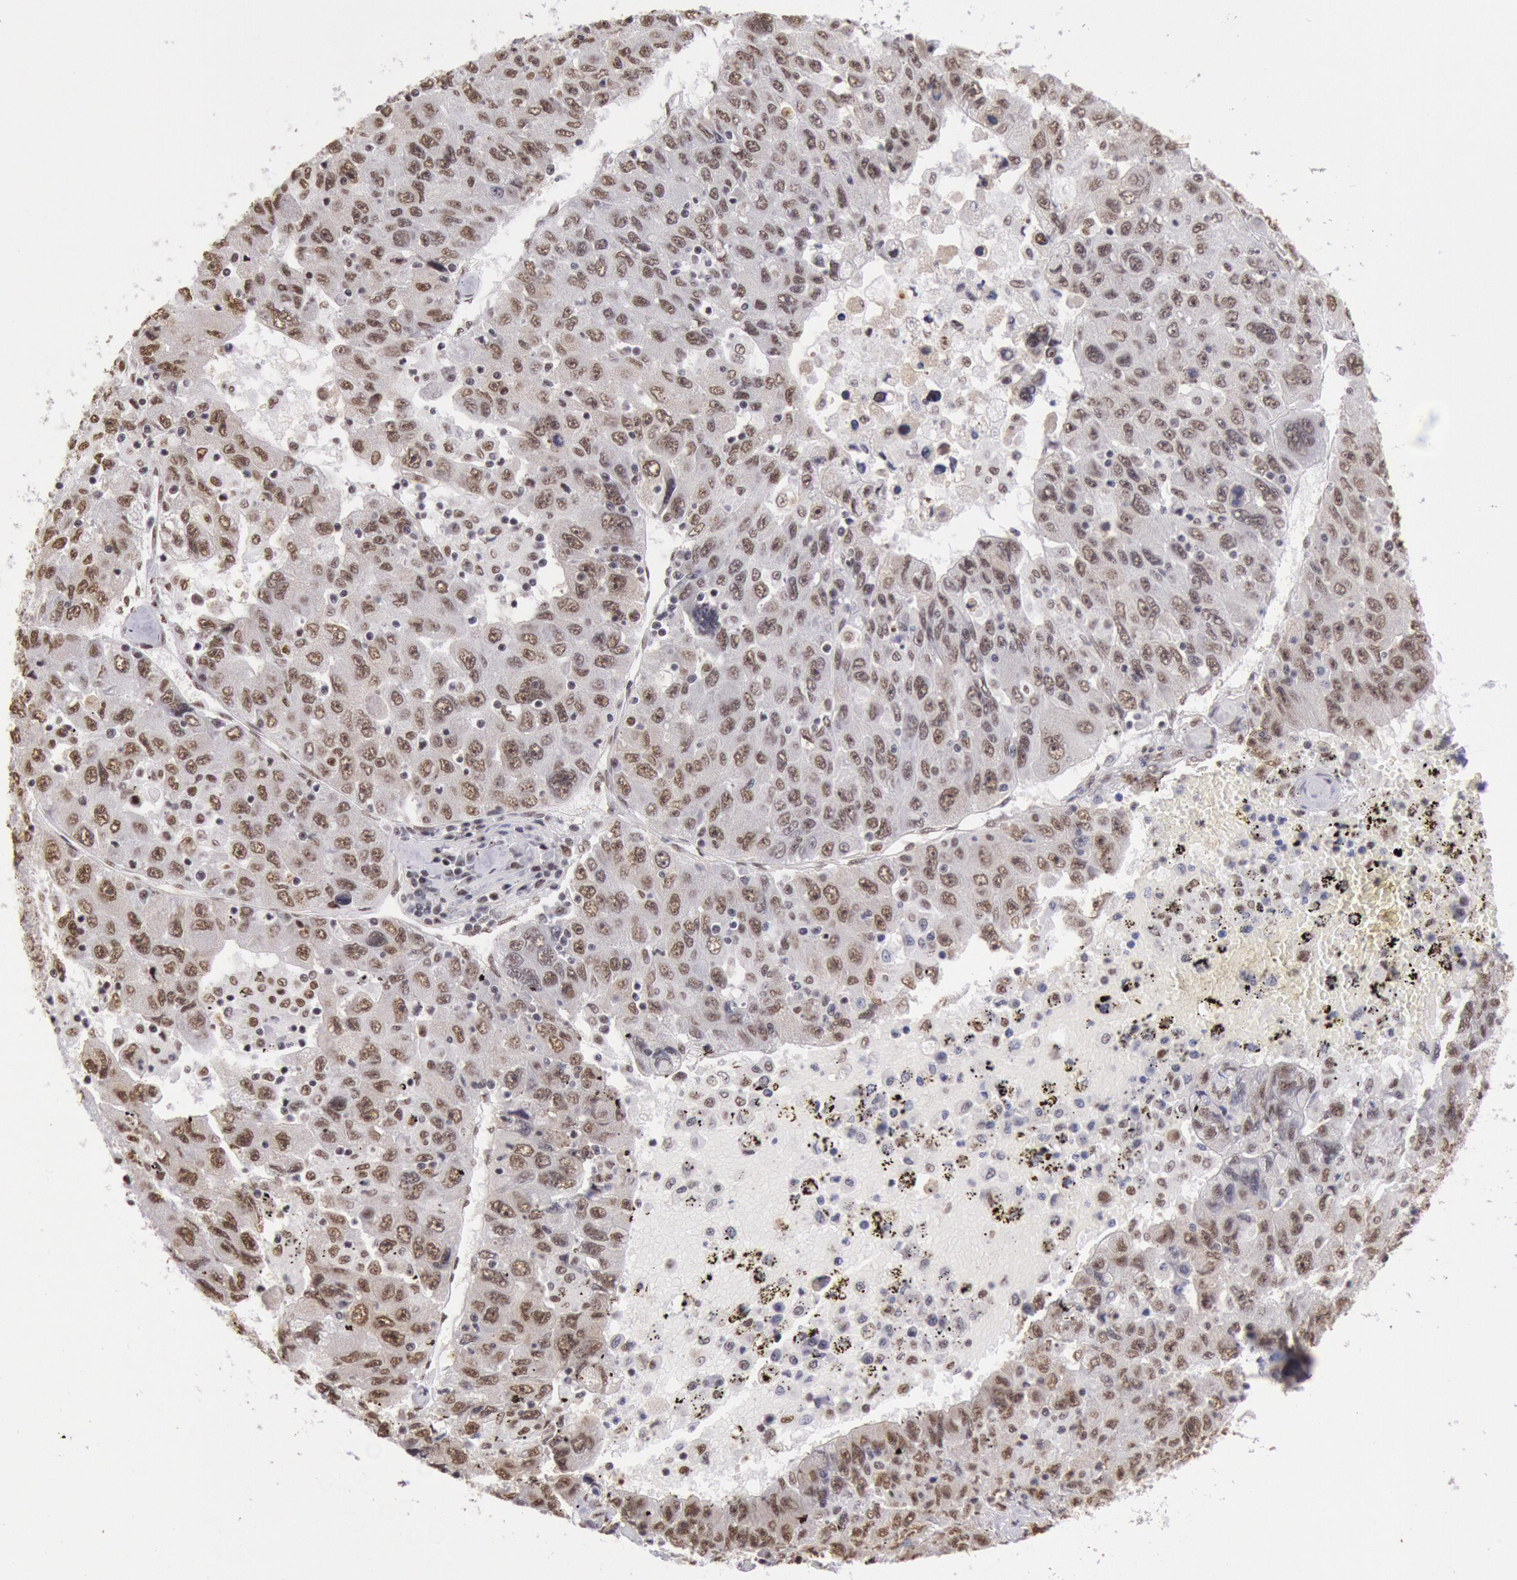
{"staining": {"intensity": "moderate", "quantity": ">75%", "location": "nuclear"}, "tissue": "liver cancer", "cell_type": "Tumor cells", "image_type": "cancer", "snomed": [{"axis": "morphology", "description": "Carcinoma, Hepatocellular, NOS"}, {"axis": "topography", "description": "Liver"}], "caption": "The image reveals immunohistochemical staining of hepatocellular carcinoma (liver). There is moderate nuclear expression is seen in approximately >75% of tumor cells.", "gene": "SNRPD3", "patient": {"sex": "male", "age": 49}}